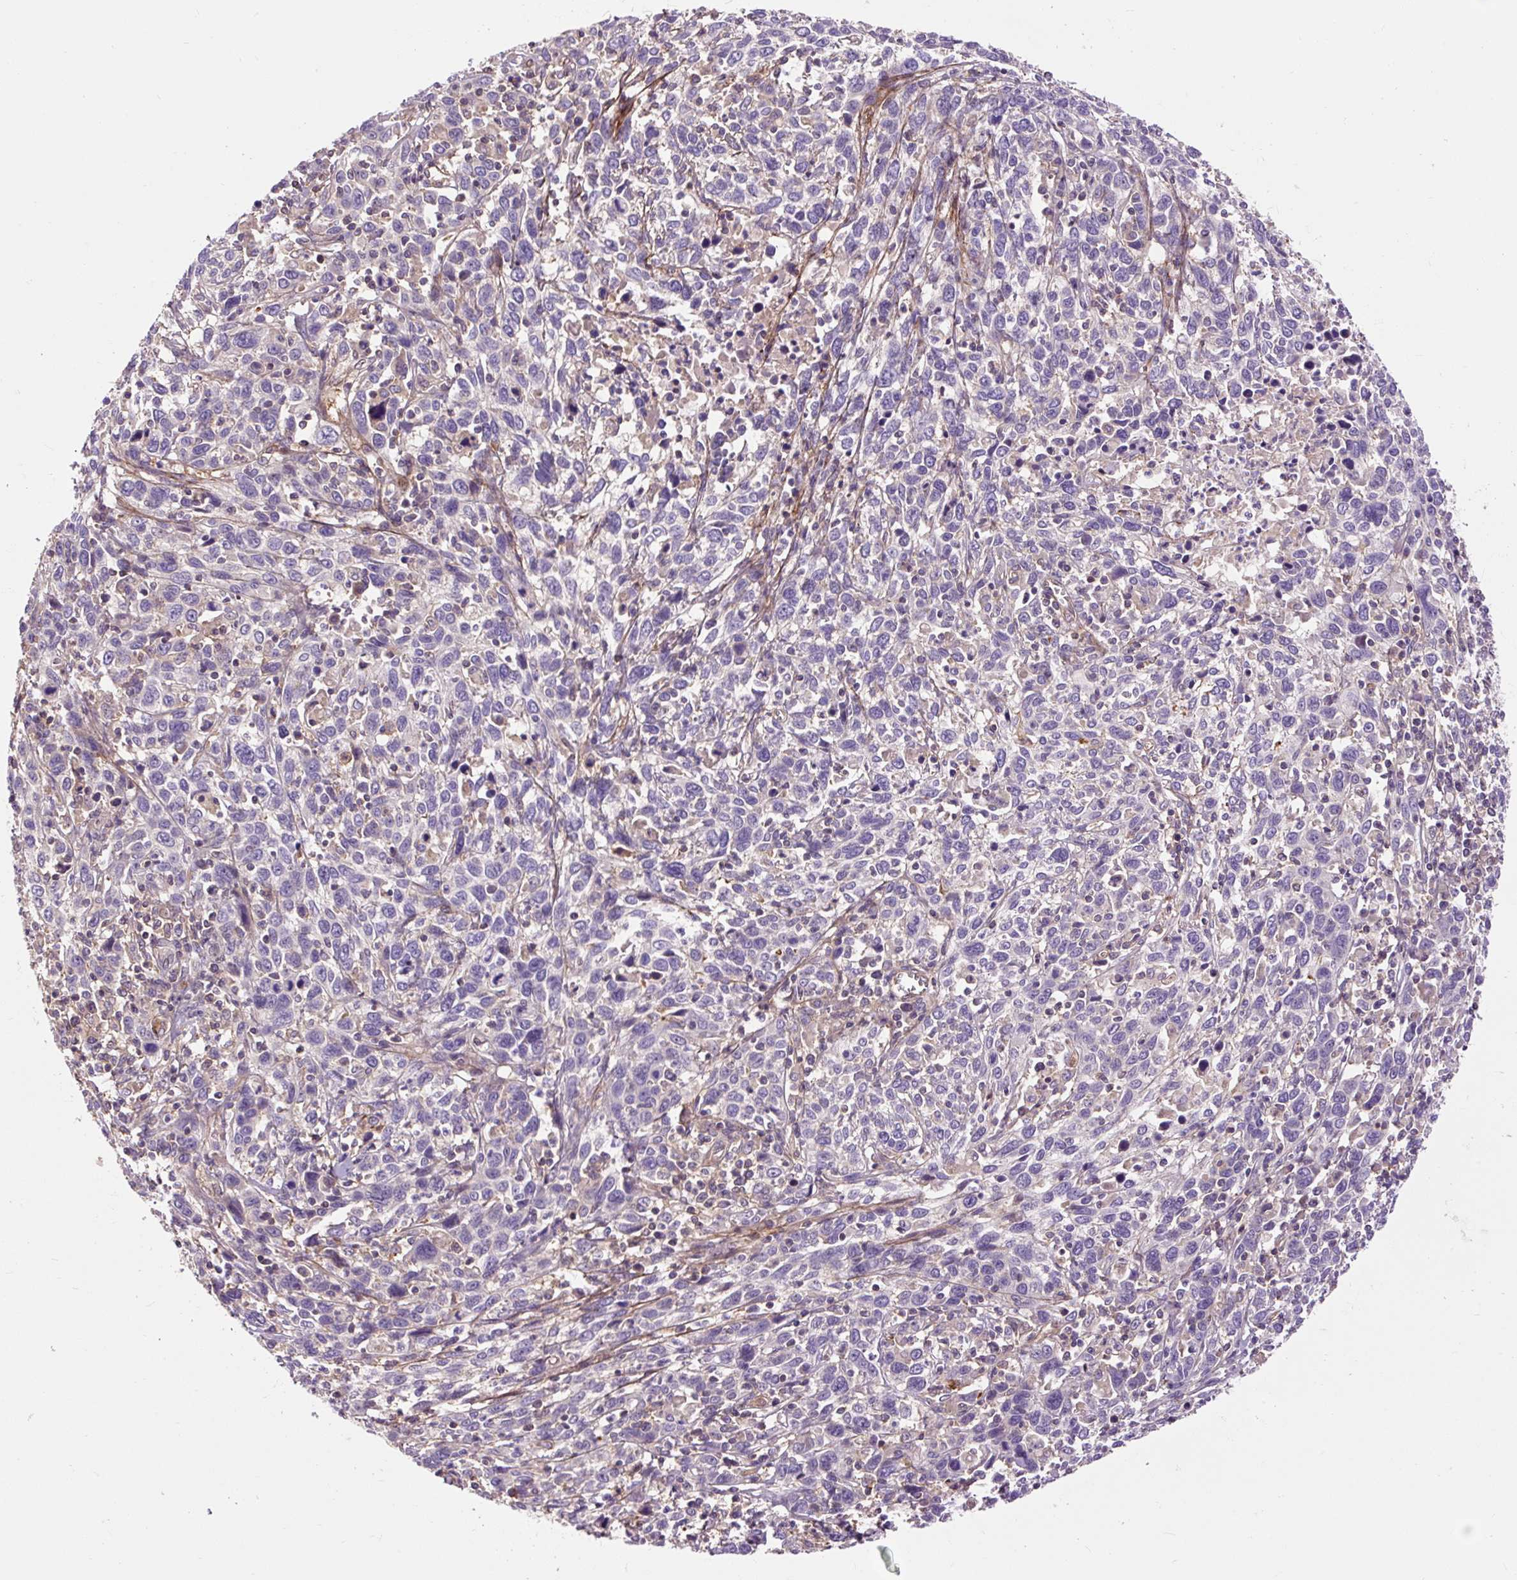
{"staining": {"intensity": "negative", "quantity": "none", "location": "none"}, "tissue": "cervical cancer", "cell_type": "Tumor cells", "image_type": "cancer", "snomed": [{"axis": "morphology", "description": "Squamous cell carcinoma, NOS"}, {"axis": "topography", "description": "Cervix"}], "caption": "The image reveals no significant expression in tumor cells of squamous cell carcinoma (cervical).", "gene": "PCDHGB3", "patient": {"sex": "female", "age": 46}}